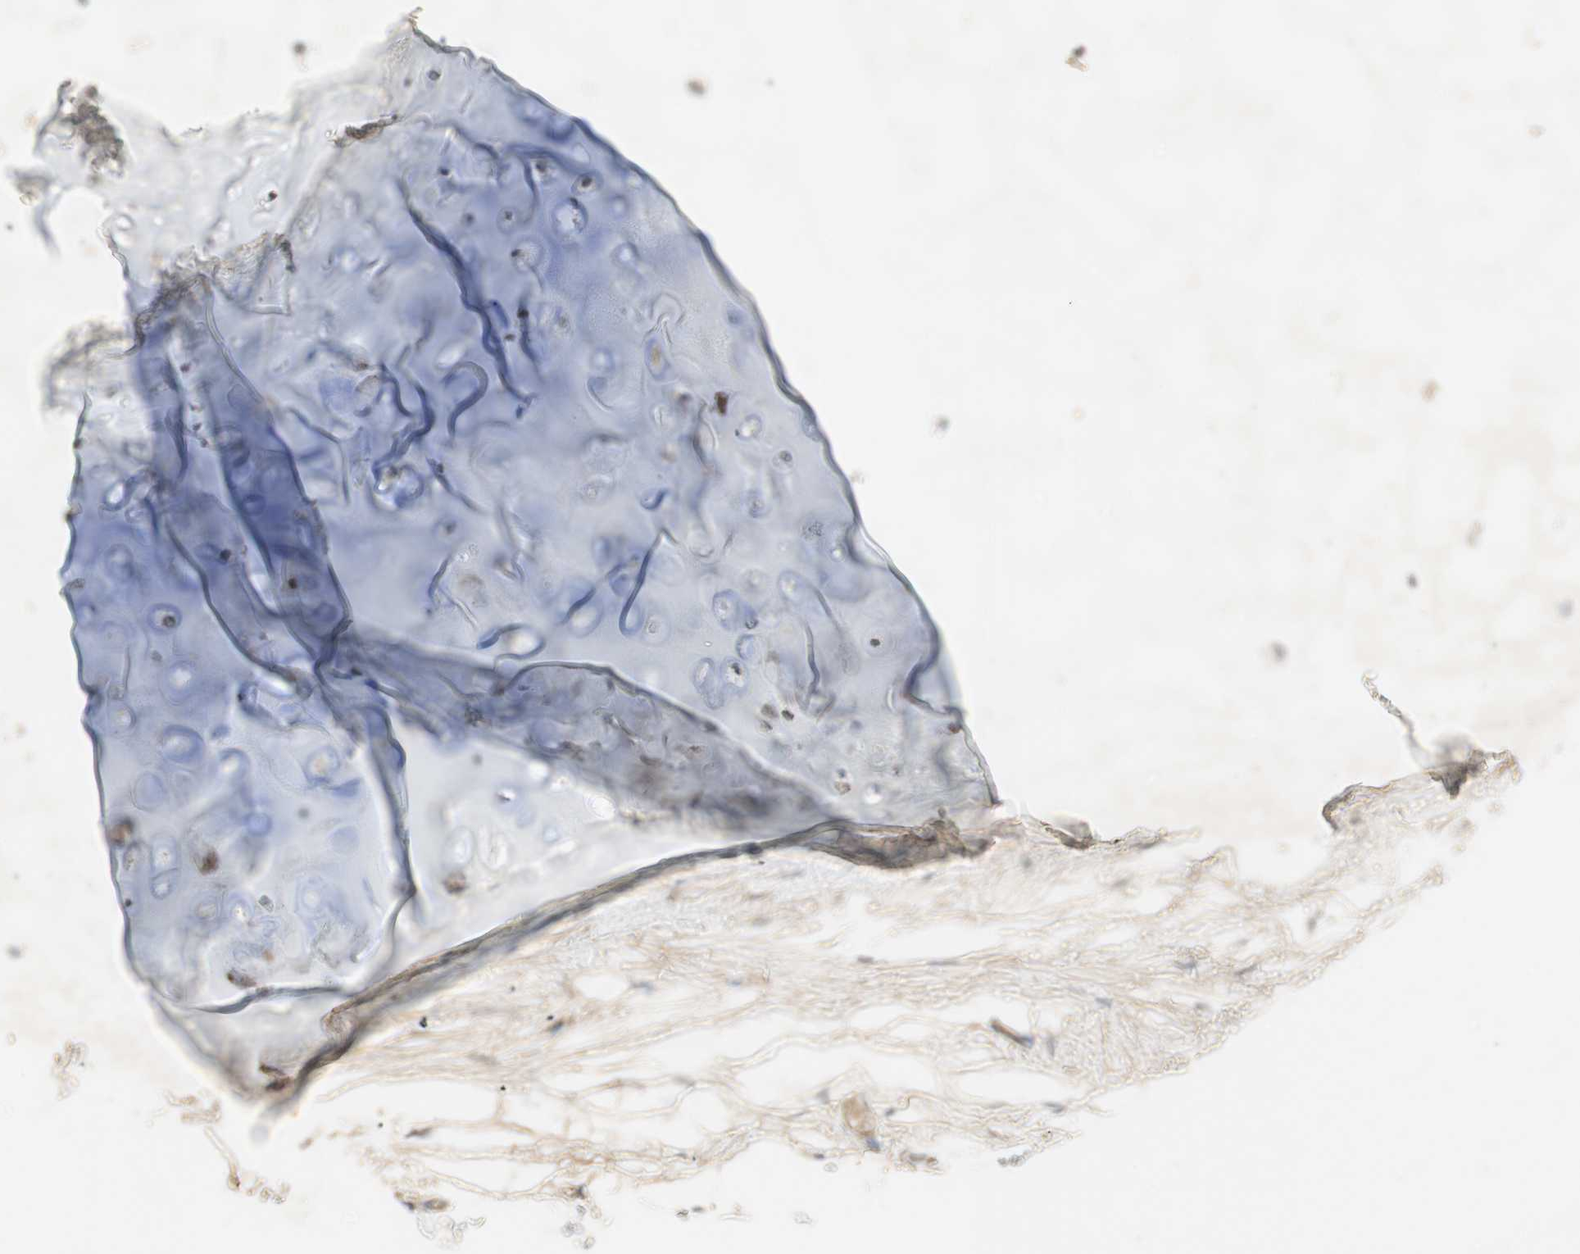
{"staining": {"intensity": "weak", "quantity": "25%-75%", "location": "cytoplasmic/membranous"}, "tissue": "adipose tissue", "cell_type": "Adipocytes", "image_type": "normal", "snomed": [{"axis": "morphology", "description": "Normal tissue, NOS"}, {"axis": "topography", "description": "Cartilage tissue"}, {"axis": "topography", "description": "Bronchus"}], "caption": "Approximately 25%-75% of adipocytes in unremarkable human adipose tissue exhibit weak cytoplasmic/membranous protein expression as visualized by brown immunohistochemical staining.", "gene": "RNGTT", "patient": {"sex": "female", "age": 73}}